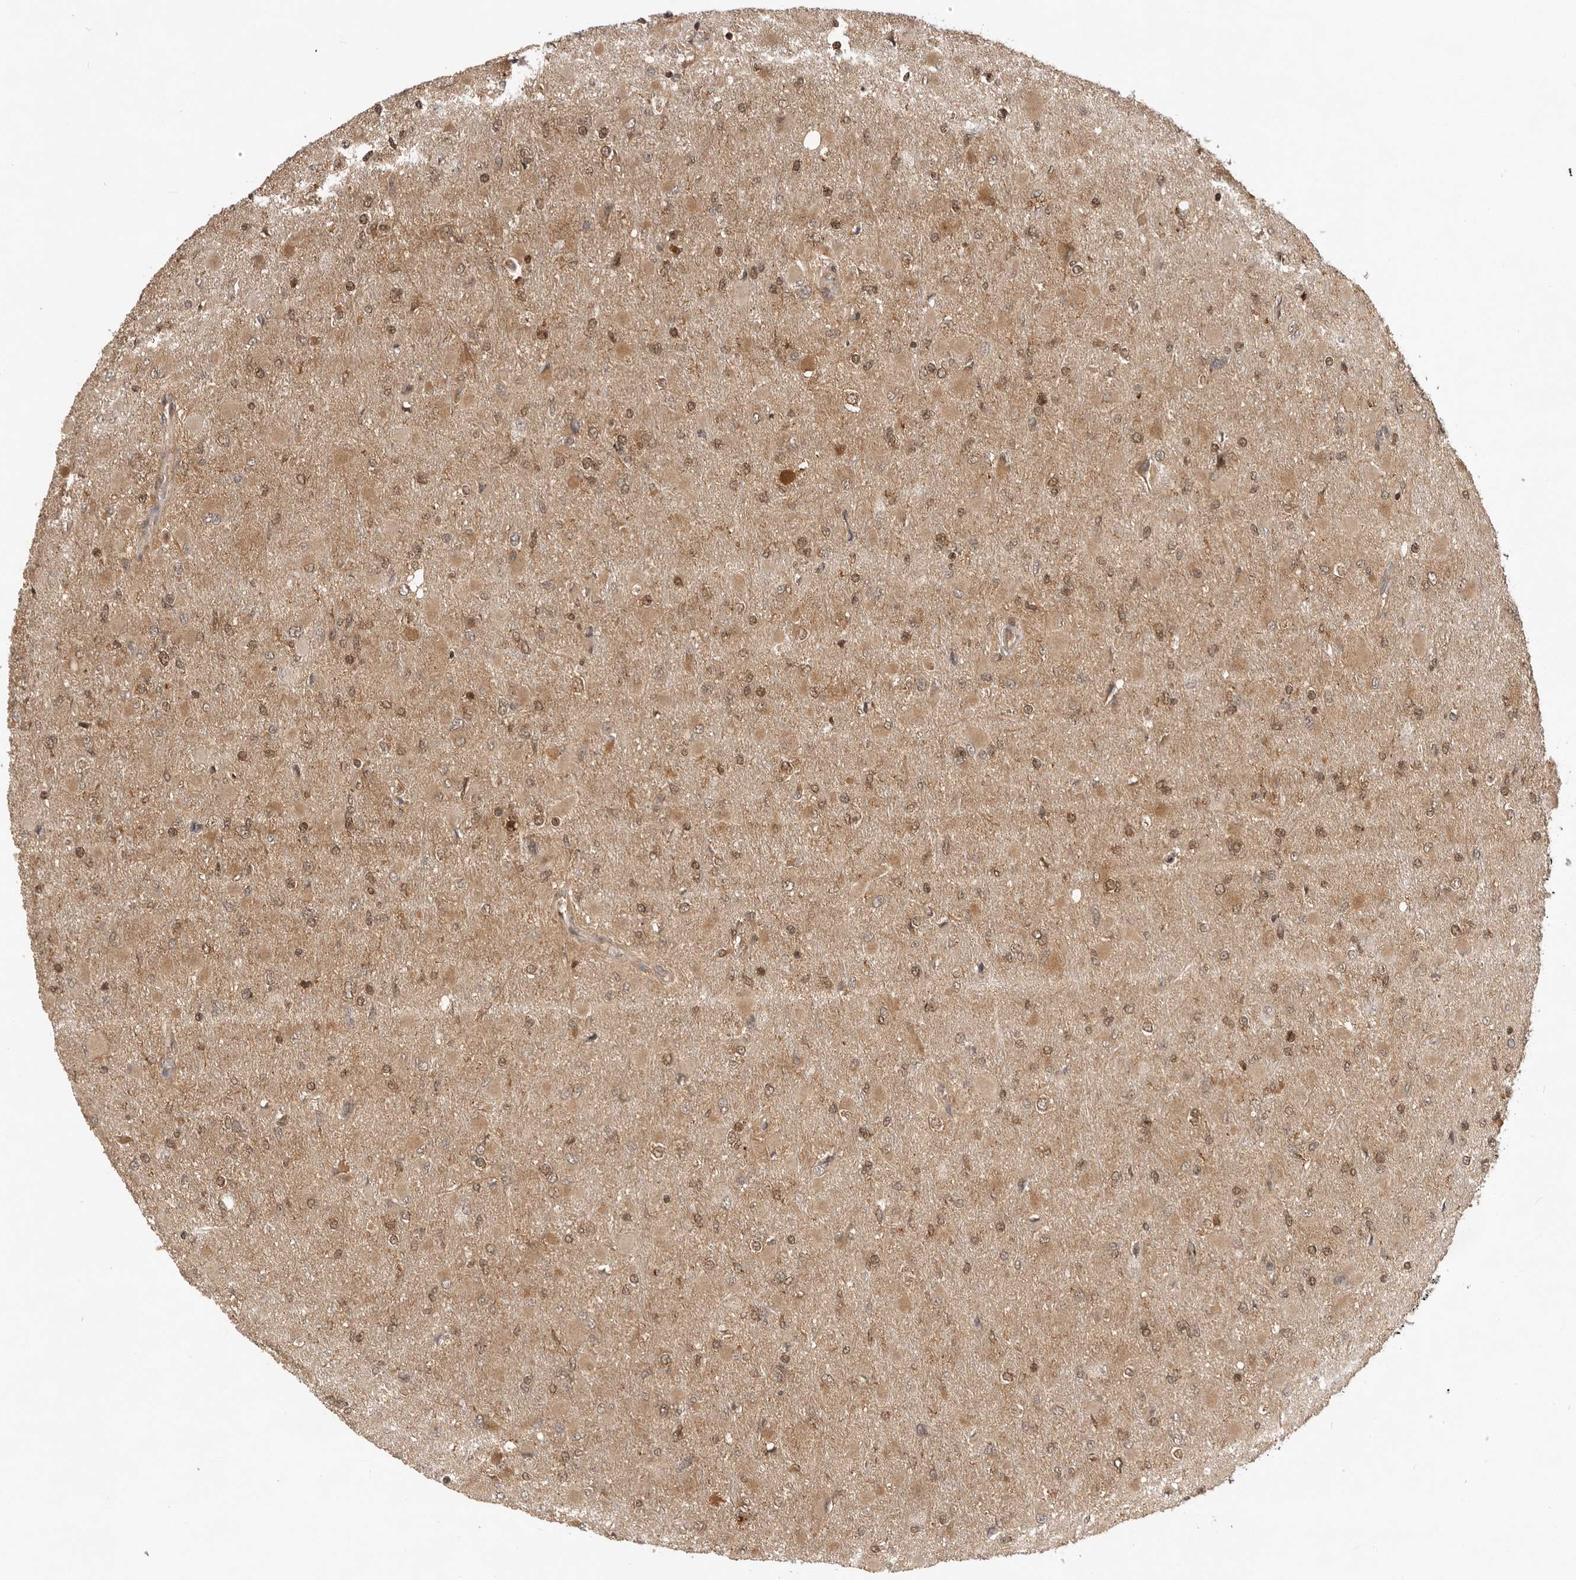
{"staining": {"intensity": "moderate", "quantity": ">75%", "location": "cytoplasmic/membranous,nuclear"}, "tissue": "glioma", "cell_type": "Tumor cells", "image_type": "cancer", "snomed": [{"axis": "morphology", "description": "Glioma, malignant, High grade"}, {"axis": "topography", "description": "Cerebral cortex"}], "caption": "Protein staining of glioma tissue exhibits moderate cytoplasmic/membranous and nuclear expression in about >75% of tumor cells.", "gene": "ADPRS", "patient": {"sex": "female", "age": 36}}